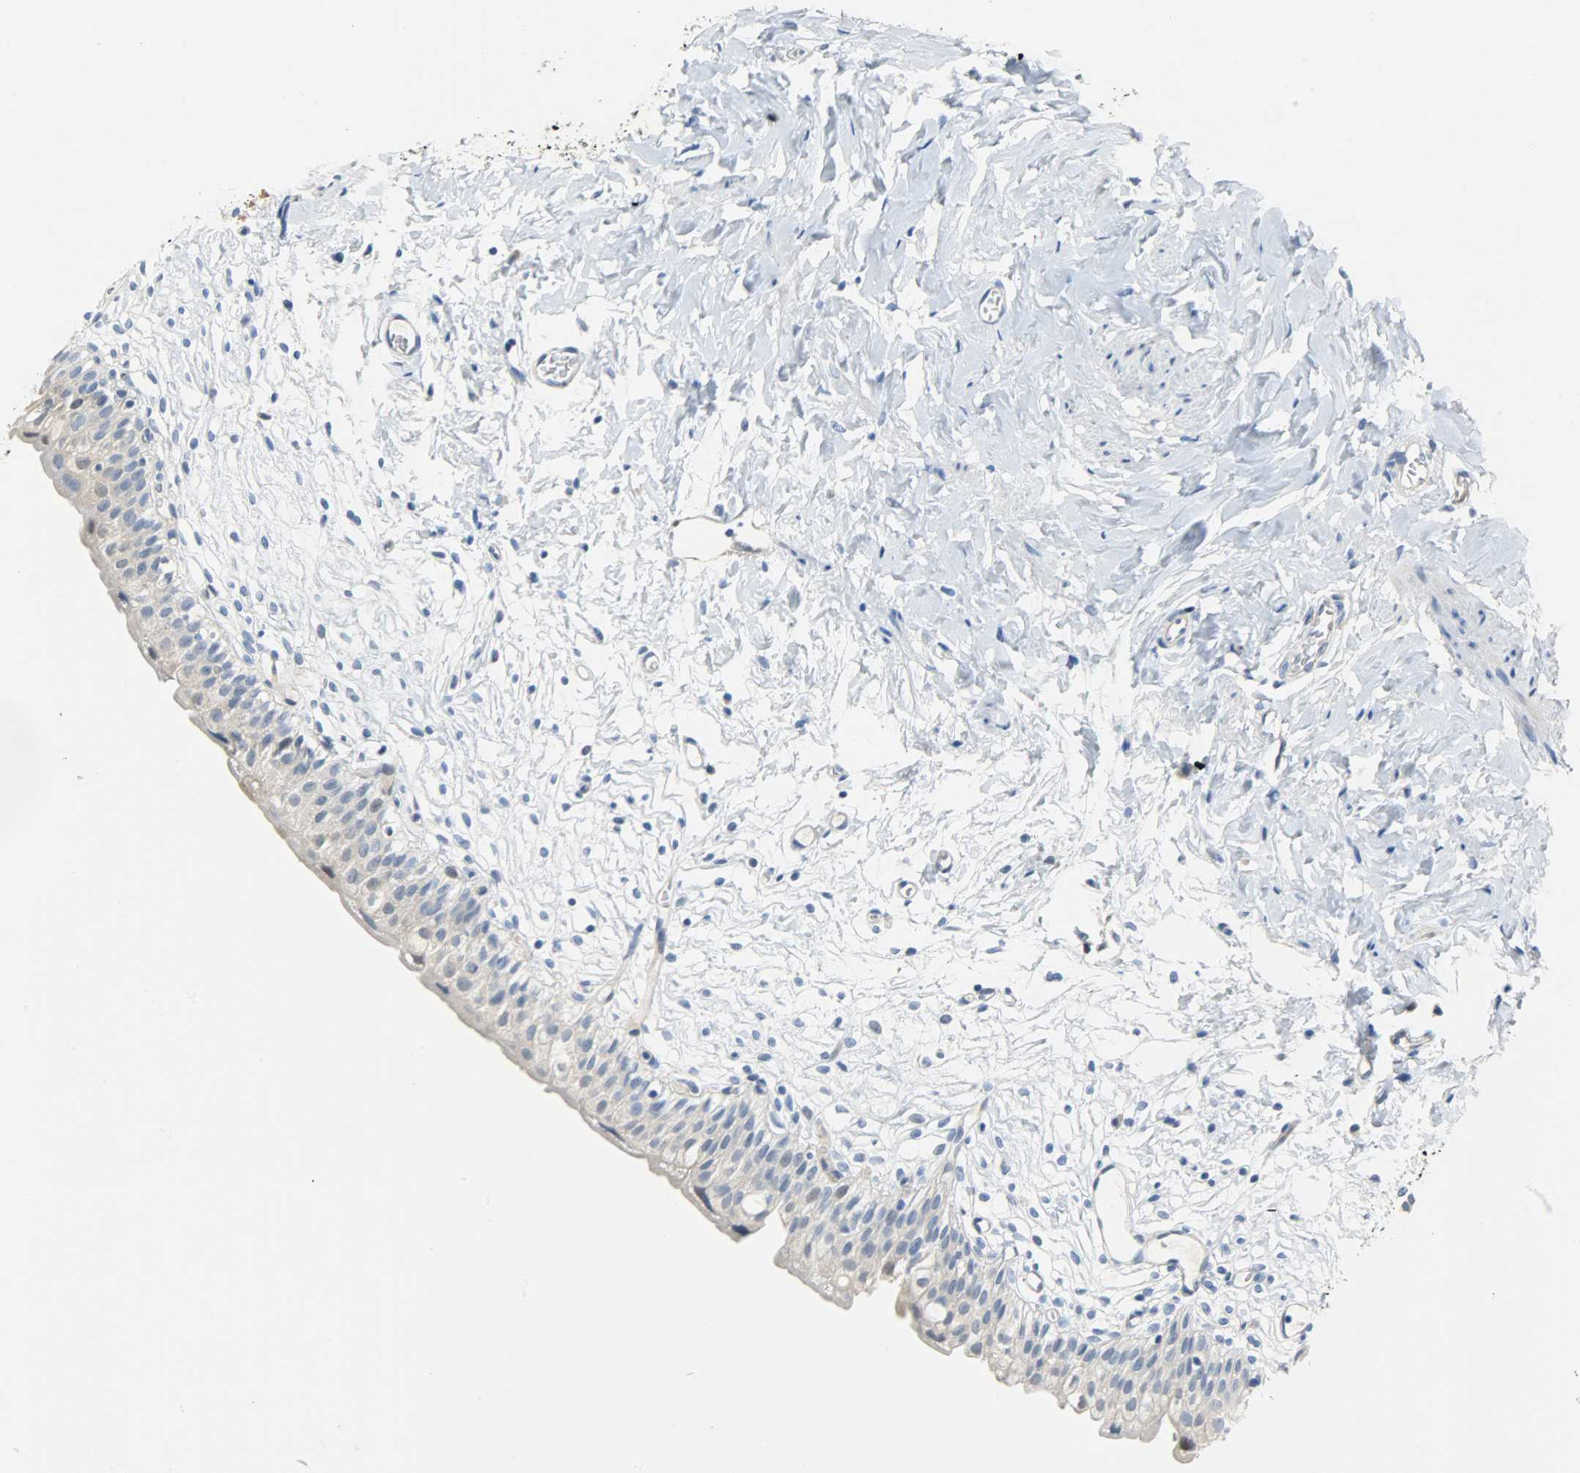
{"staining": {"intensity": "weak", "quantity": "<25%", "location": "cytoplasmic/membranous,nuclear"}, "tissue": "urinary bladder", "cell_type": "Urothelial cells", "image_type": "normal", "snomed": [{"axis": "morphology", "description": "Normal tissue, NOS"}, {"axis": "topography", "description": "Urinary bladder"}], "caption": "Urinary bladder was stained to show a protein in brown. There is no significant positivity in urothelial cells. Brightfield microscopy of IHC stained with DAB (brown) and hematoxylin (blue), captured at high magnification.", "gene": "EIF4EBP1", "patient": {"sex": "female", "age": 80}}